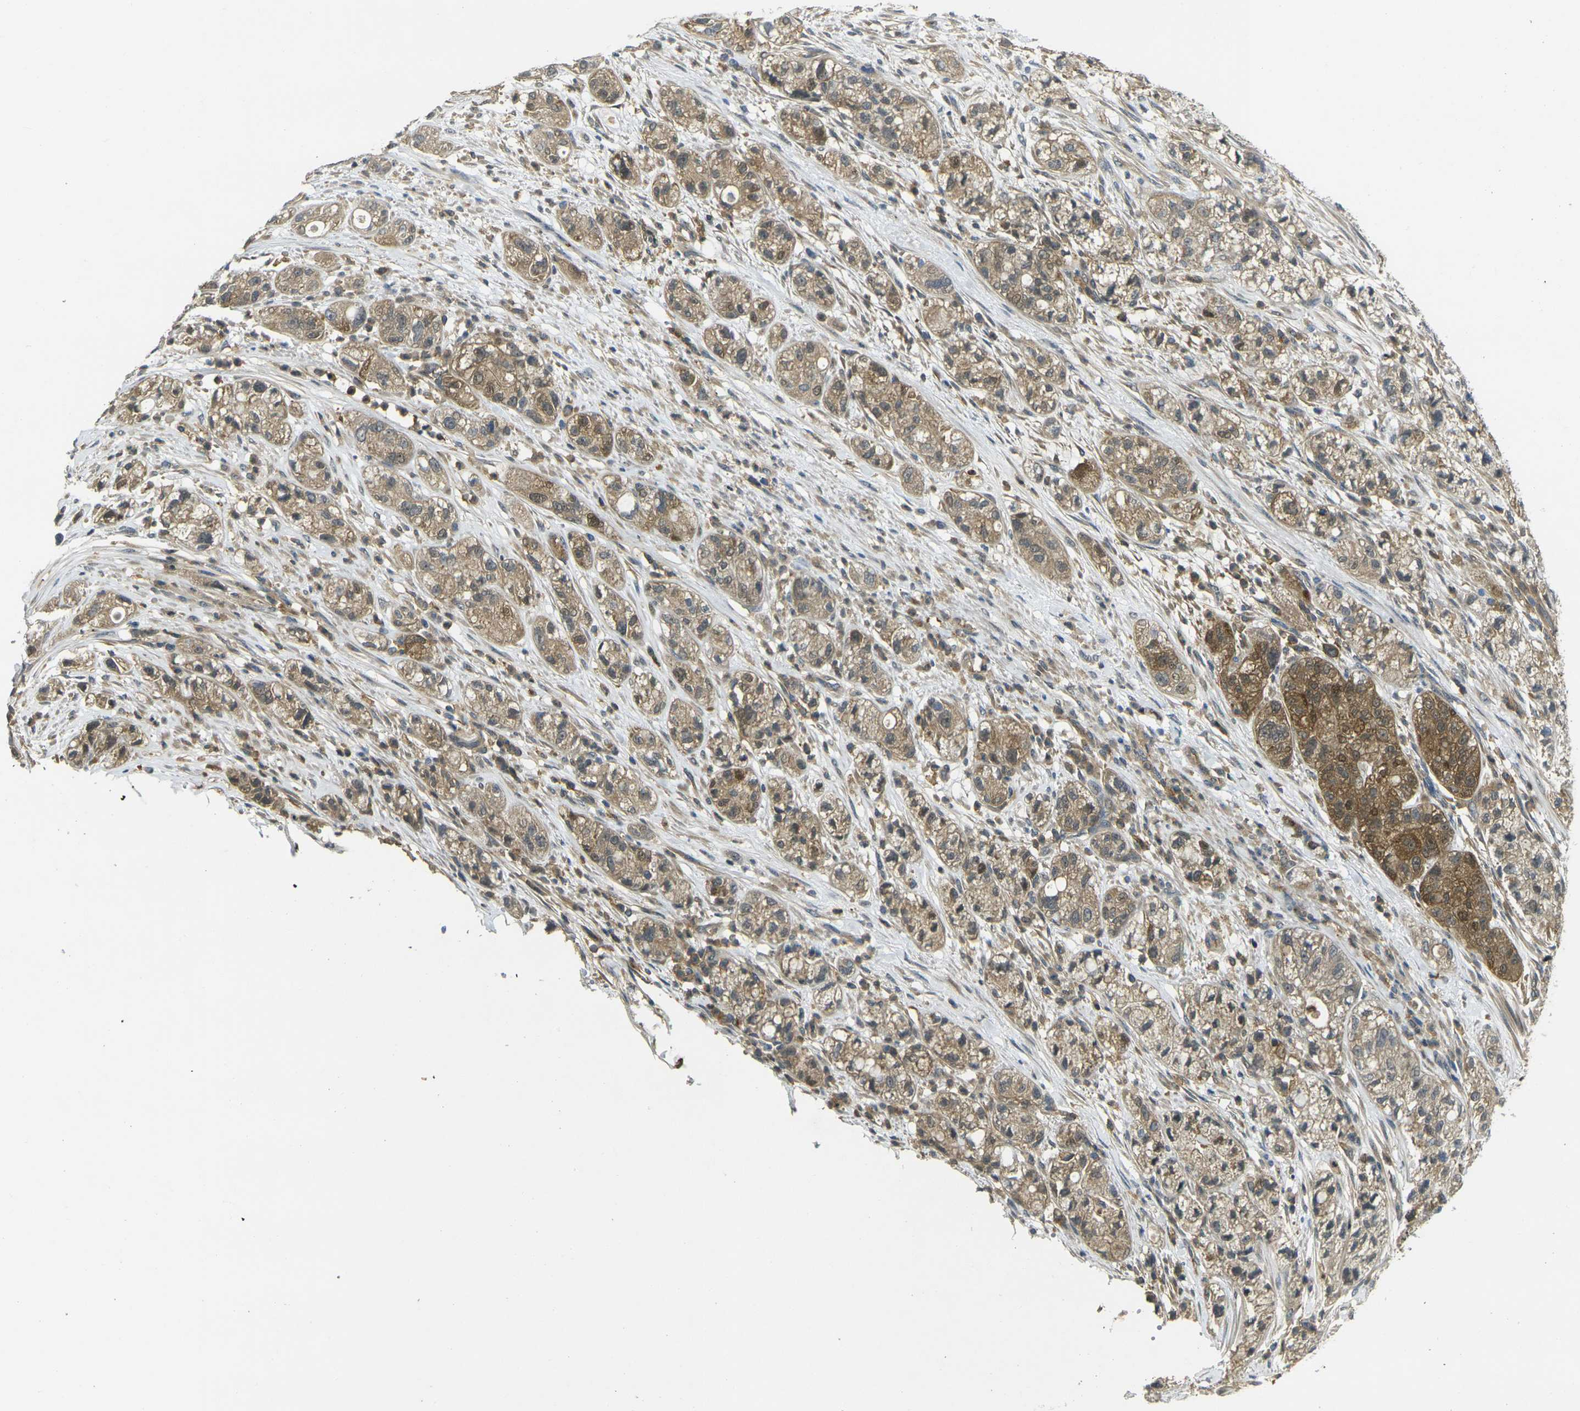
{"staining": {"intensity": "weak", "quantity": ">75%", "location": "cytoplasmic/membranous"}, "tissue": "pancreatic cancer", "cell_type": "Tumor cells", "image_type": "cancer", "snomed": [{"axis": "morphology", "description": "Adenocarcinoma, NOS"}, {"axis": "topography", "description": "Pancreas"}], "caption": "Weak cytoplasmic/membranous protein staining is present in approximately >75% of tumor cells in pancreatic cancer (adenocarcinoma).", "gene": "PIGL", "patient": {"sex": "female", "age": 78}}